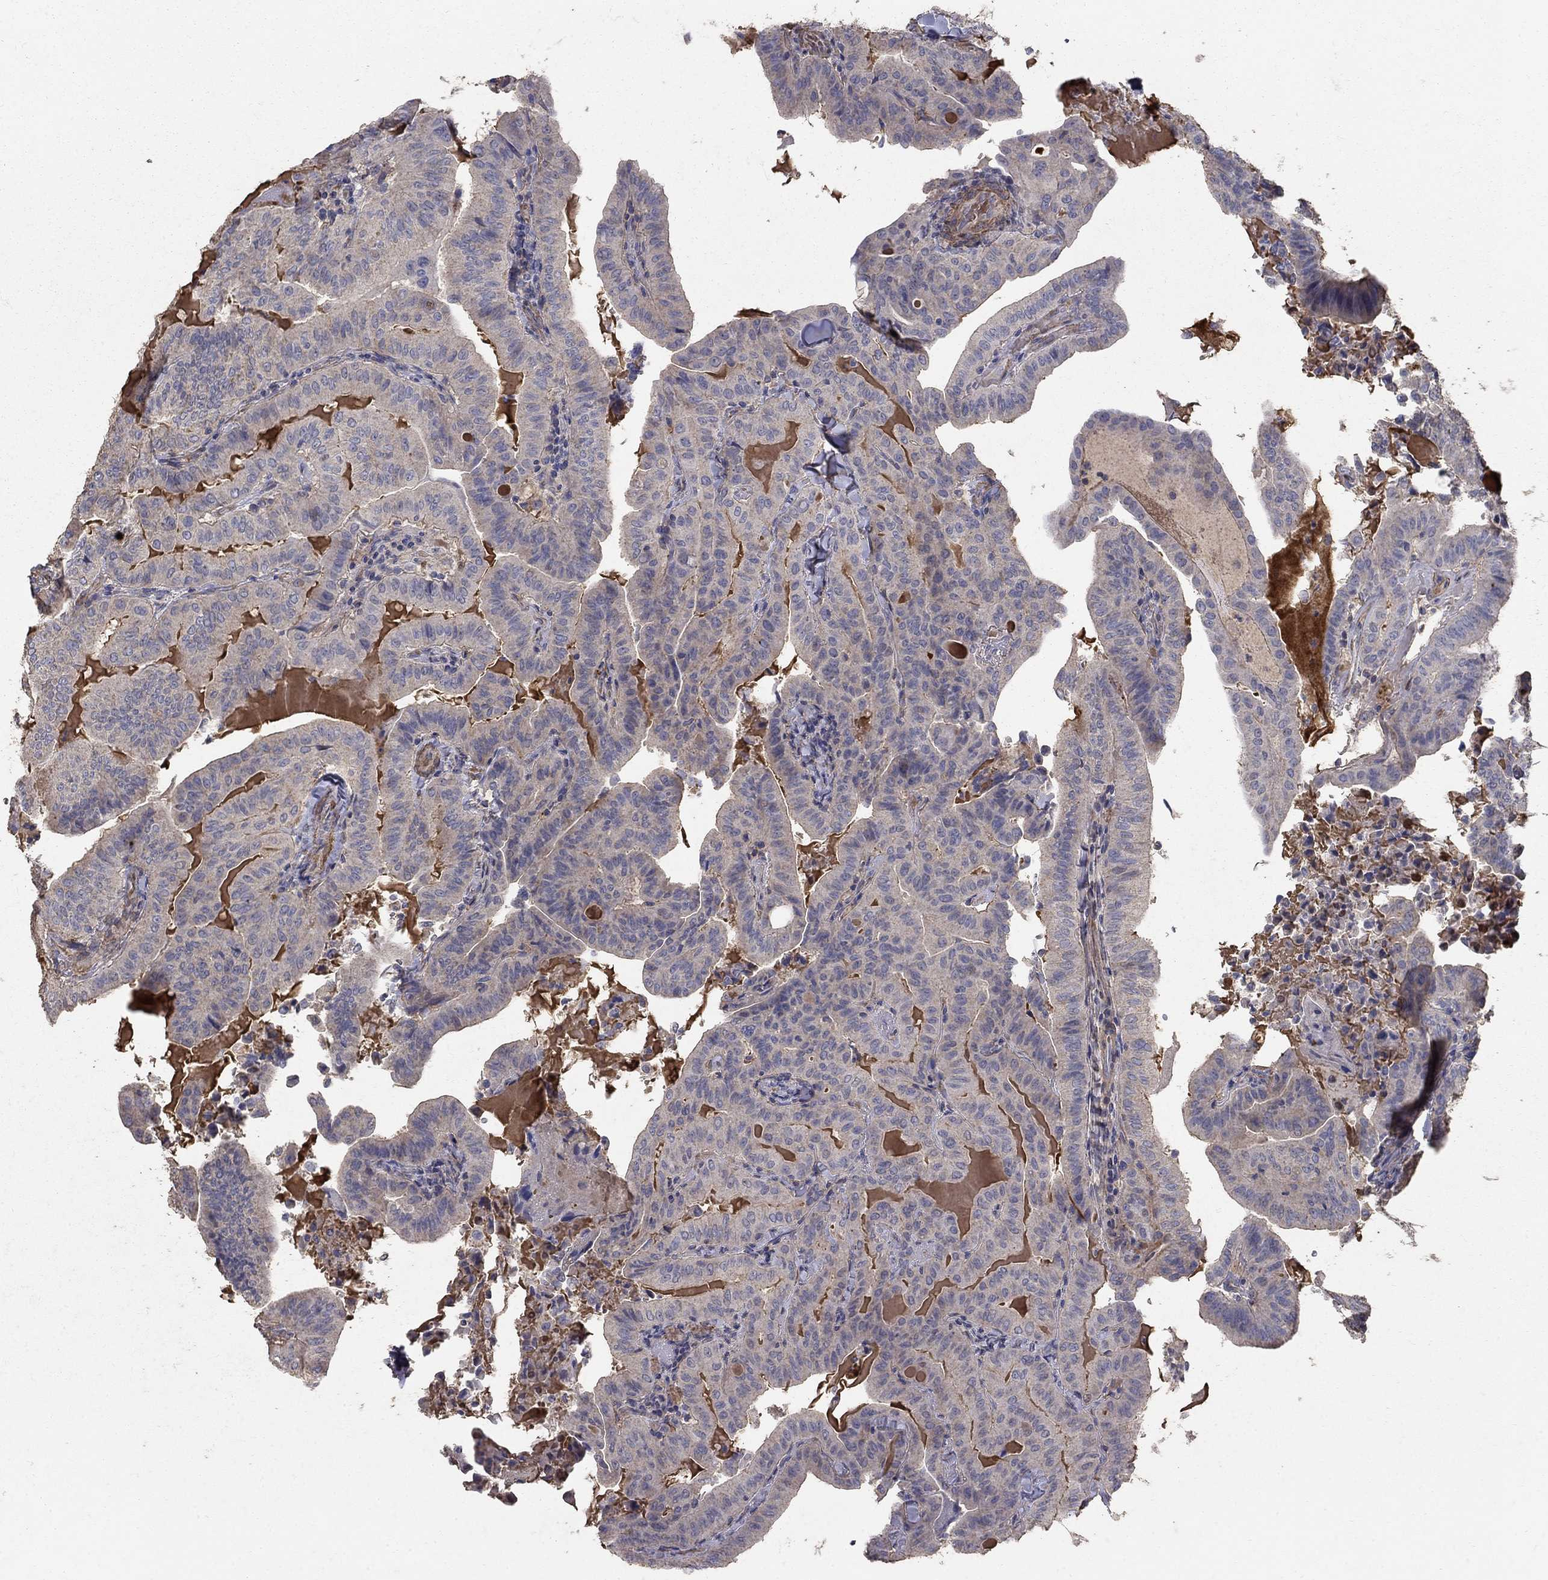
{"staining": {"intensity": "negative", "quantity": "none", "location": "none"}, "tissue": "thyroid cancer", "cell_type": "Tumor cells", "image_type": "cancer", "snomed": [{"axis": "morphology", "description": "Papillary adenocarcinoma, NOS"}, {"axis": "topography", "description": "Thyroid gland"}], "caption": "A photomicrograph of thyroid cancer (papillary adenocarcinoma) stained for a protein reveals no brown staining in tumor cells. (DAB IHC, high magnification).", "gene": "MPP2", "patient": {"sex": "female", "age": 68}}